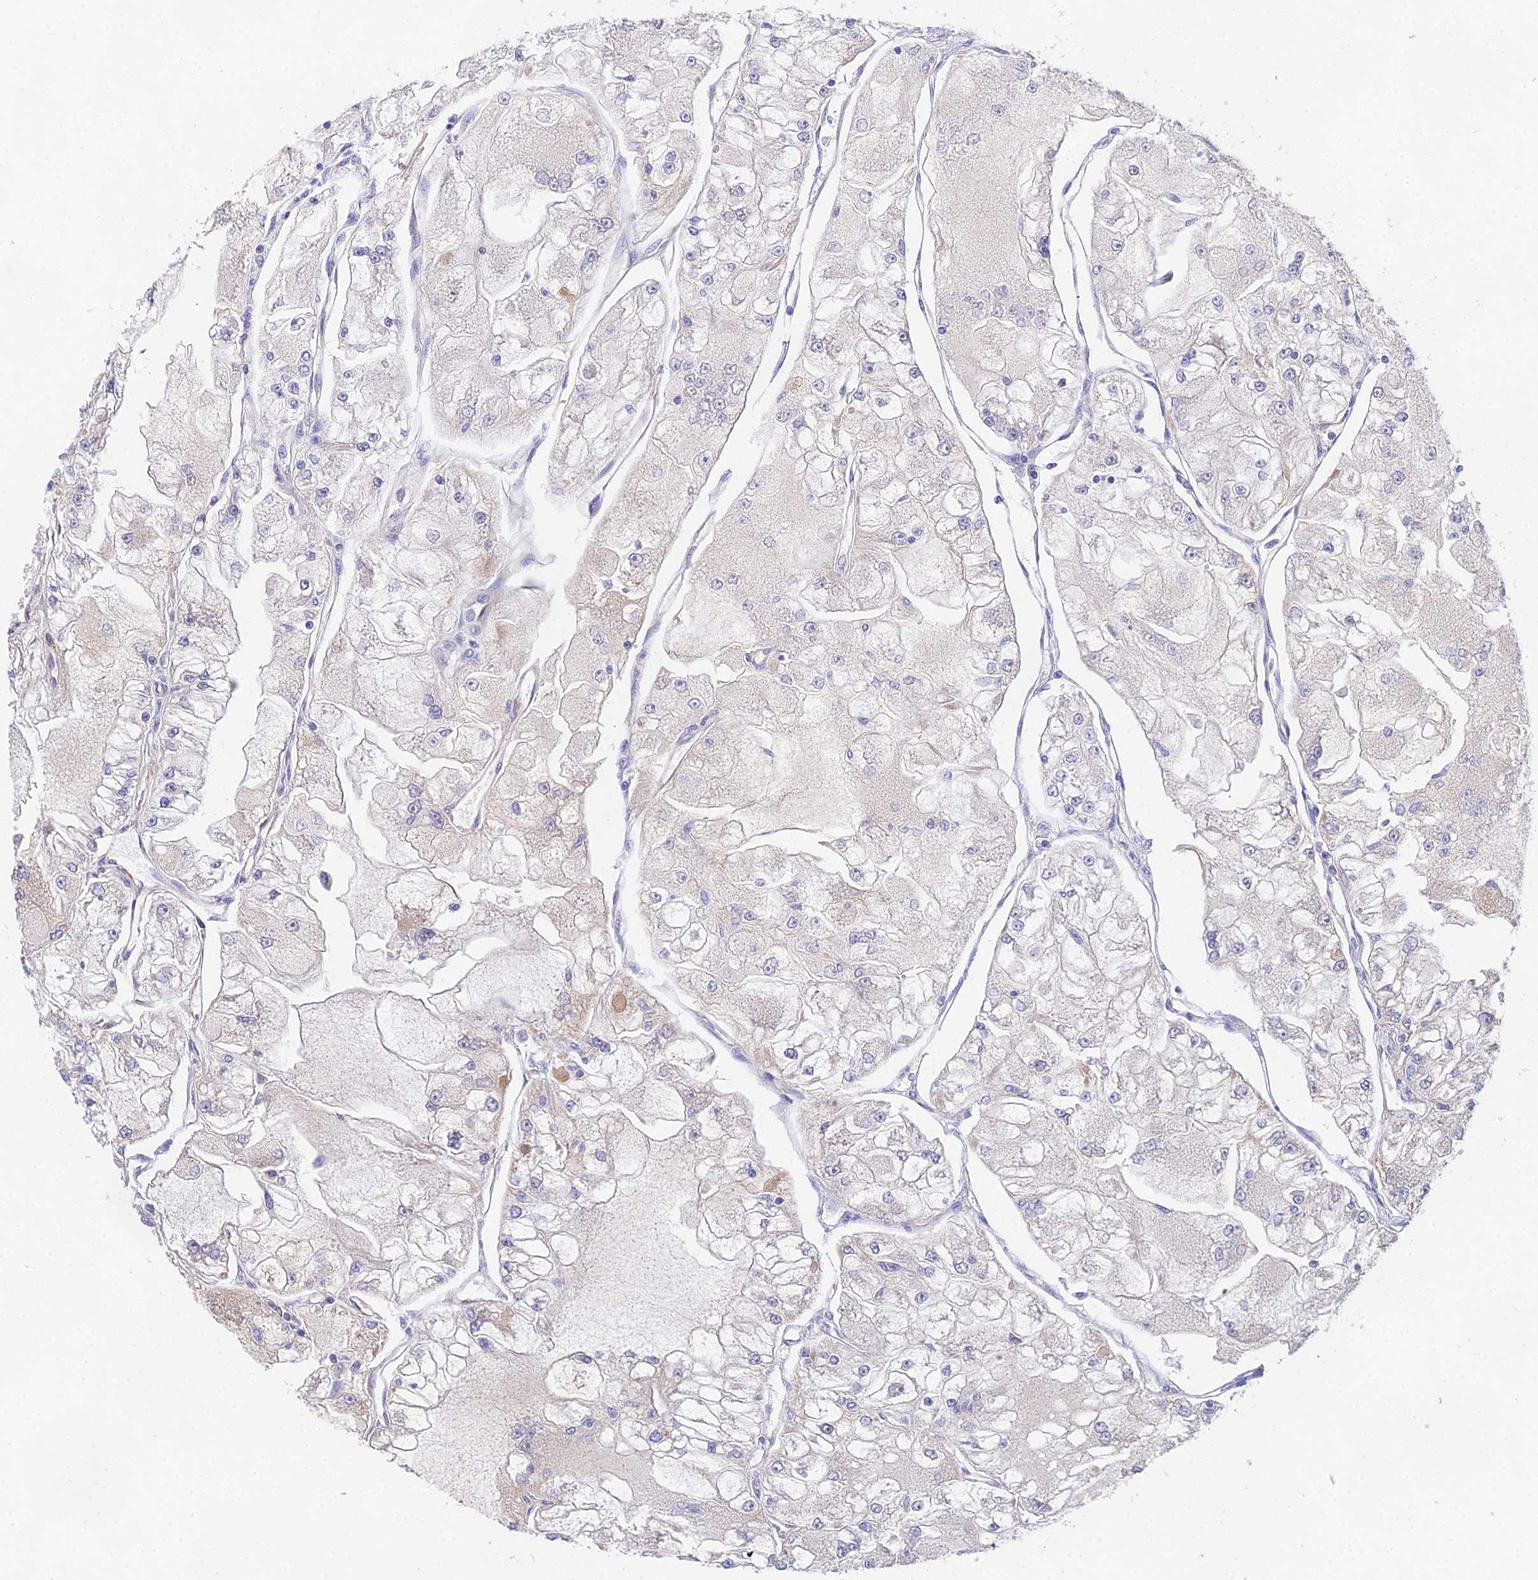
{"staining": {"intensity": "negative", "quantity": "none", "location": "none"}, "tissue": "renal cancer", "cell_type": "Tumor cells", "image_type": "cancer", "snomed": [{"axis": "morphology", "description": "Adenocarcinoma, NOS"}, {"axis": "topography", "description": "Kidney"}], "caption": "Renal cancer (adenocarcinoma) was stained to show a protein in brown. There is no significant expression in tumor cells.", "gene": "PPP2R2C", "patient": {"sex": "female", "age": 72}}